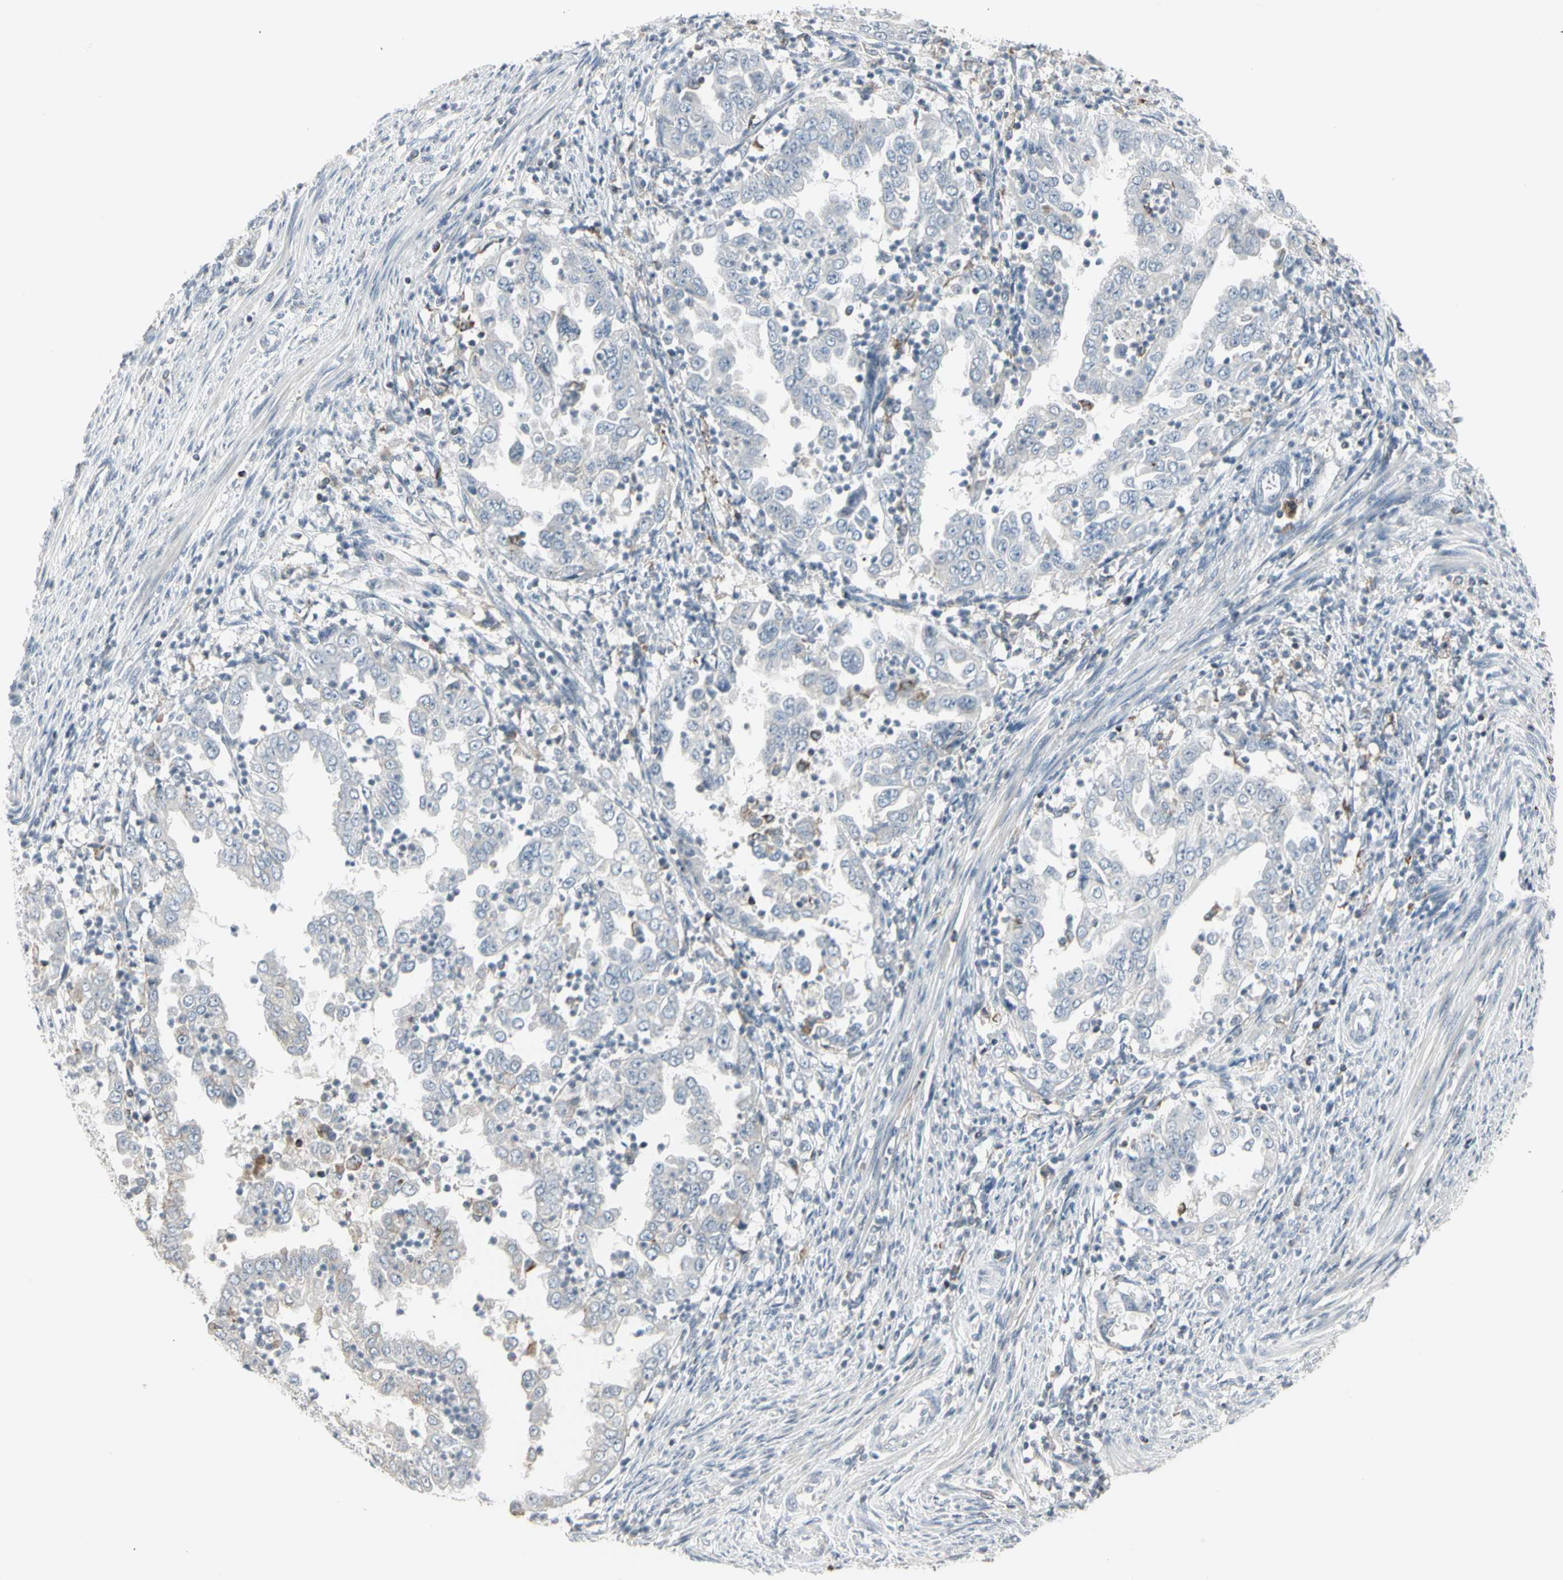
{"staining": {"intensity": "negative", "quantity": "none", "location": "none"}, "tissue": "endometrial cancer", "cell_type": "Tumor cells", "image_type": "cancer", "snomed": [{"axis": "morphology", "description": "Adenocarcinoma, NOS"}, {"axis": "topography", "description": "Endometrium"}], "caption": "There is no significant positivity in tumor cells of adenocarcinoma (endometrial).", "gene": "TMEM176A", "patient": {"sex": "female", "age": 85}}